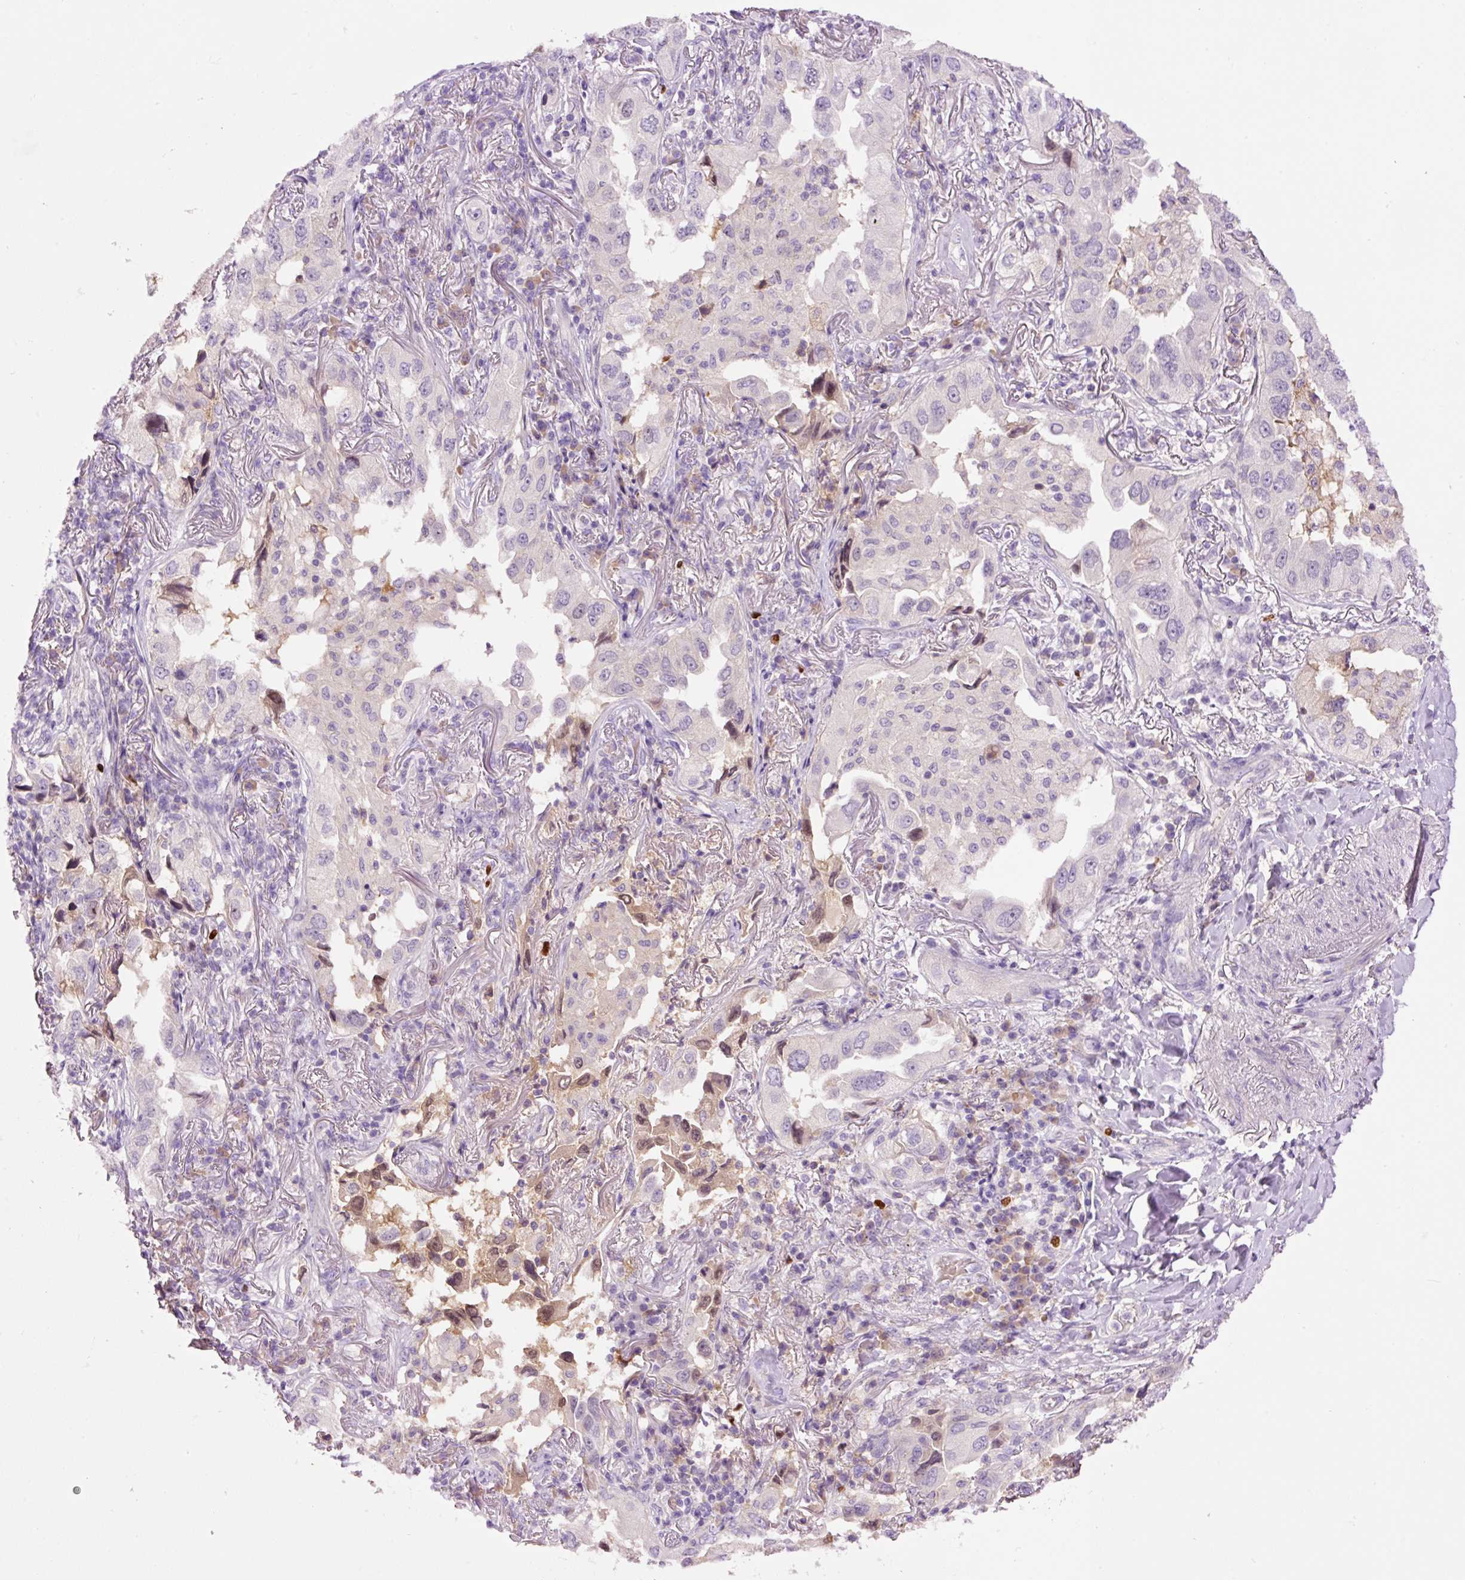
{"staining": {"intensity": "negative", "quantity": "none", "location": "none"}, "tissue": "lung cancer", "cell_type": "Tumor cells", "image_type": "cancer", "snomed": [{"axis": "morphology", "description": "Adenocarcinoma, NOS"}, {"axis": "topography", "description": "Lung"}], "caption": "Immunohistochemical staining of lung cancer (adenocarcinoma) demonstrates no significant positivity in tumor cells.", "gene": "DPPA4", "patient": {"sex": "female", "age": 69}}